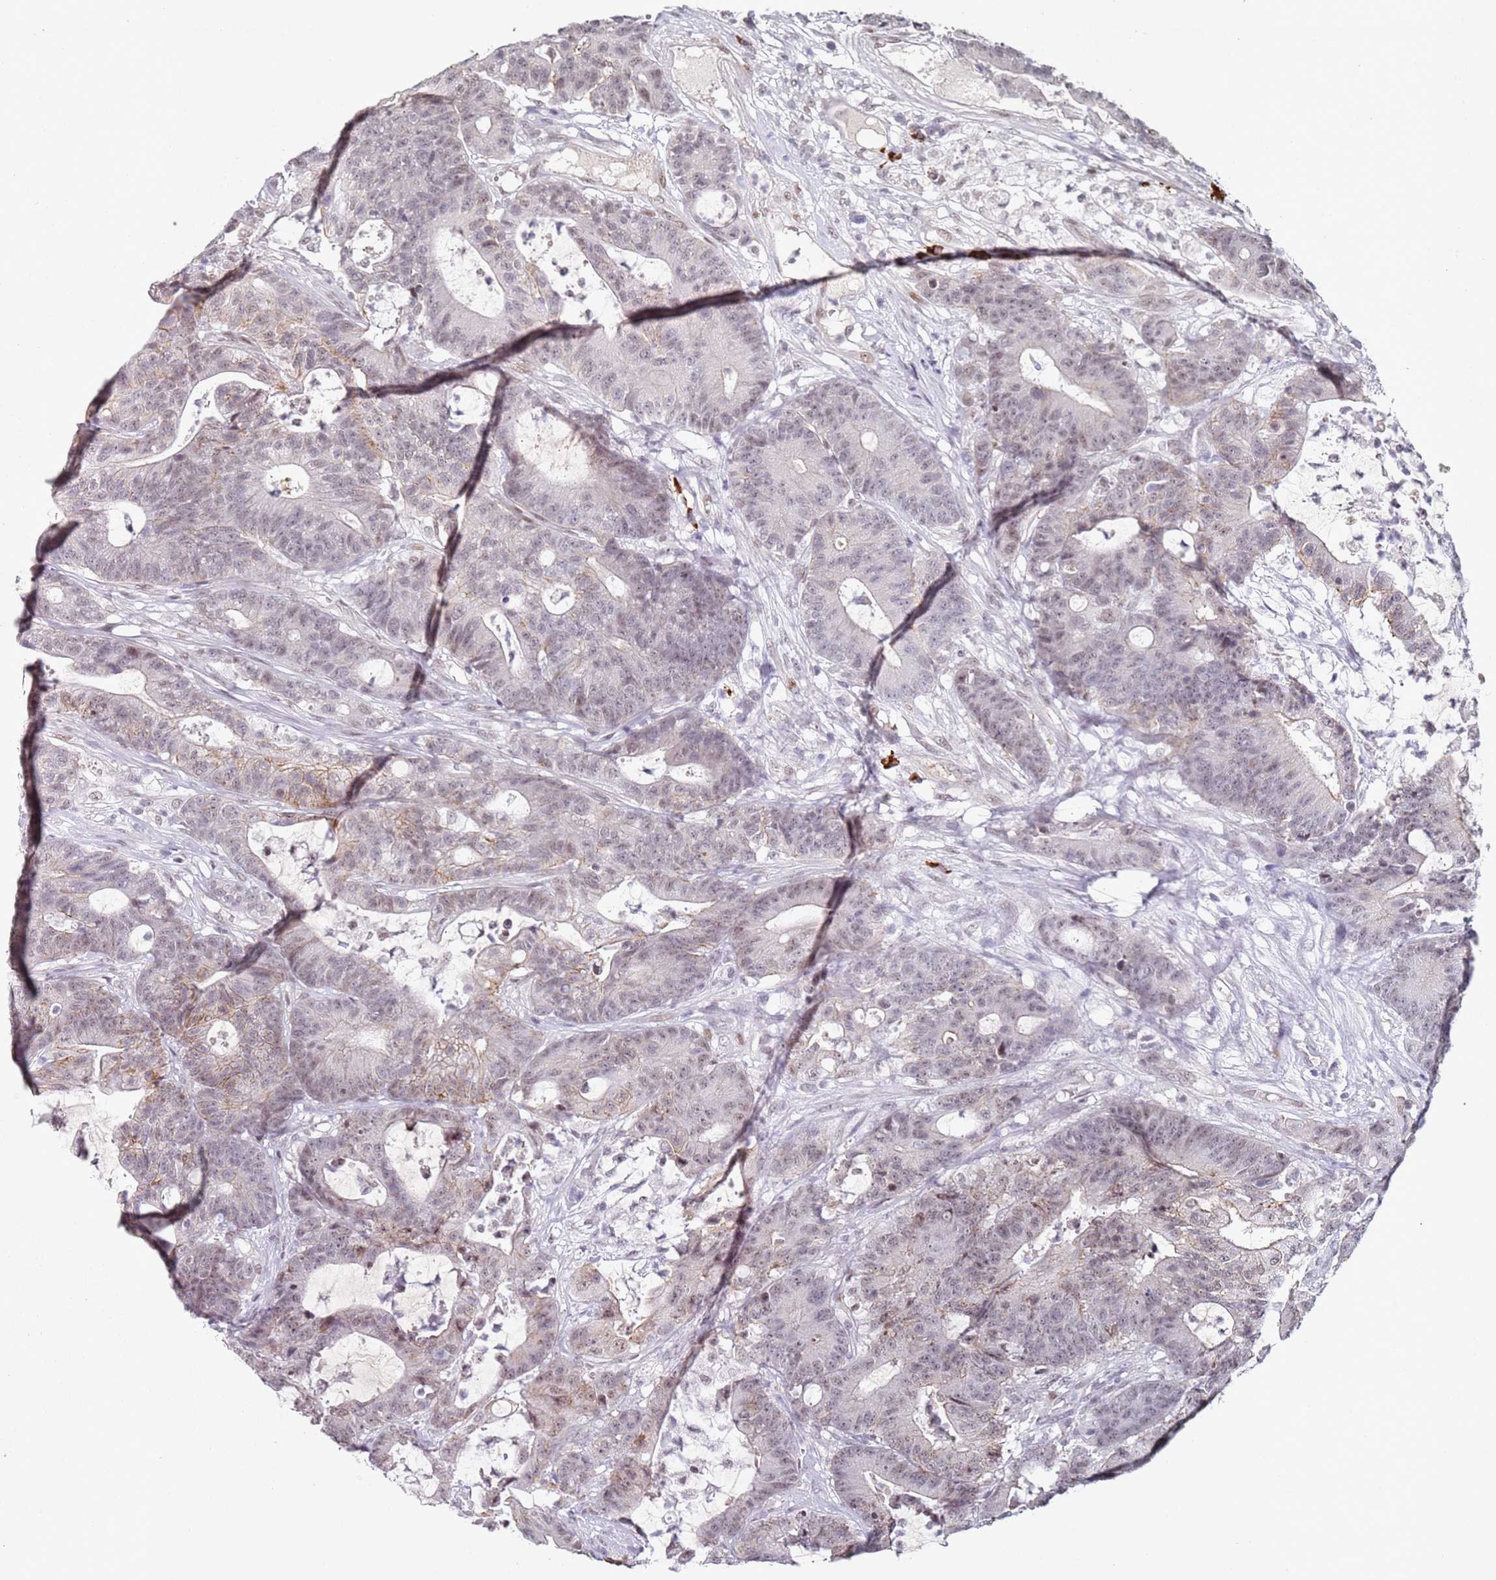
{"staining": {"intensity": "moderate", "quantity": "25%-75%", "location": "cytoplasmic/membranous,nuclear"}, "tissue": "colorectal cancer", "cell_type": "Tumor cells", "image_type": "cancer", "snomed": [{"axis": "morphology", "description": "Adenocarcinoma, NOS"}, {"axis": "topography", "description": "Colon"}], "caption": "Protein staining of colorectal cancer tissue demonstrates moderate cytoplasmic/membranous and nuclear expression in approximately 25%-75% of tumor cells. (brown staining indicates protein expression, while blue staining denotes nuclei).", "gene": "ATF6B", "patient": {"sex": "female", "age": 84}}